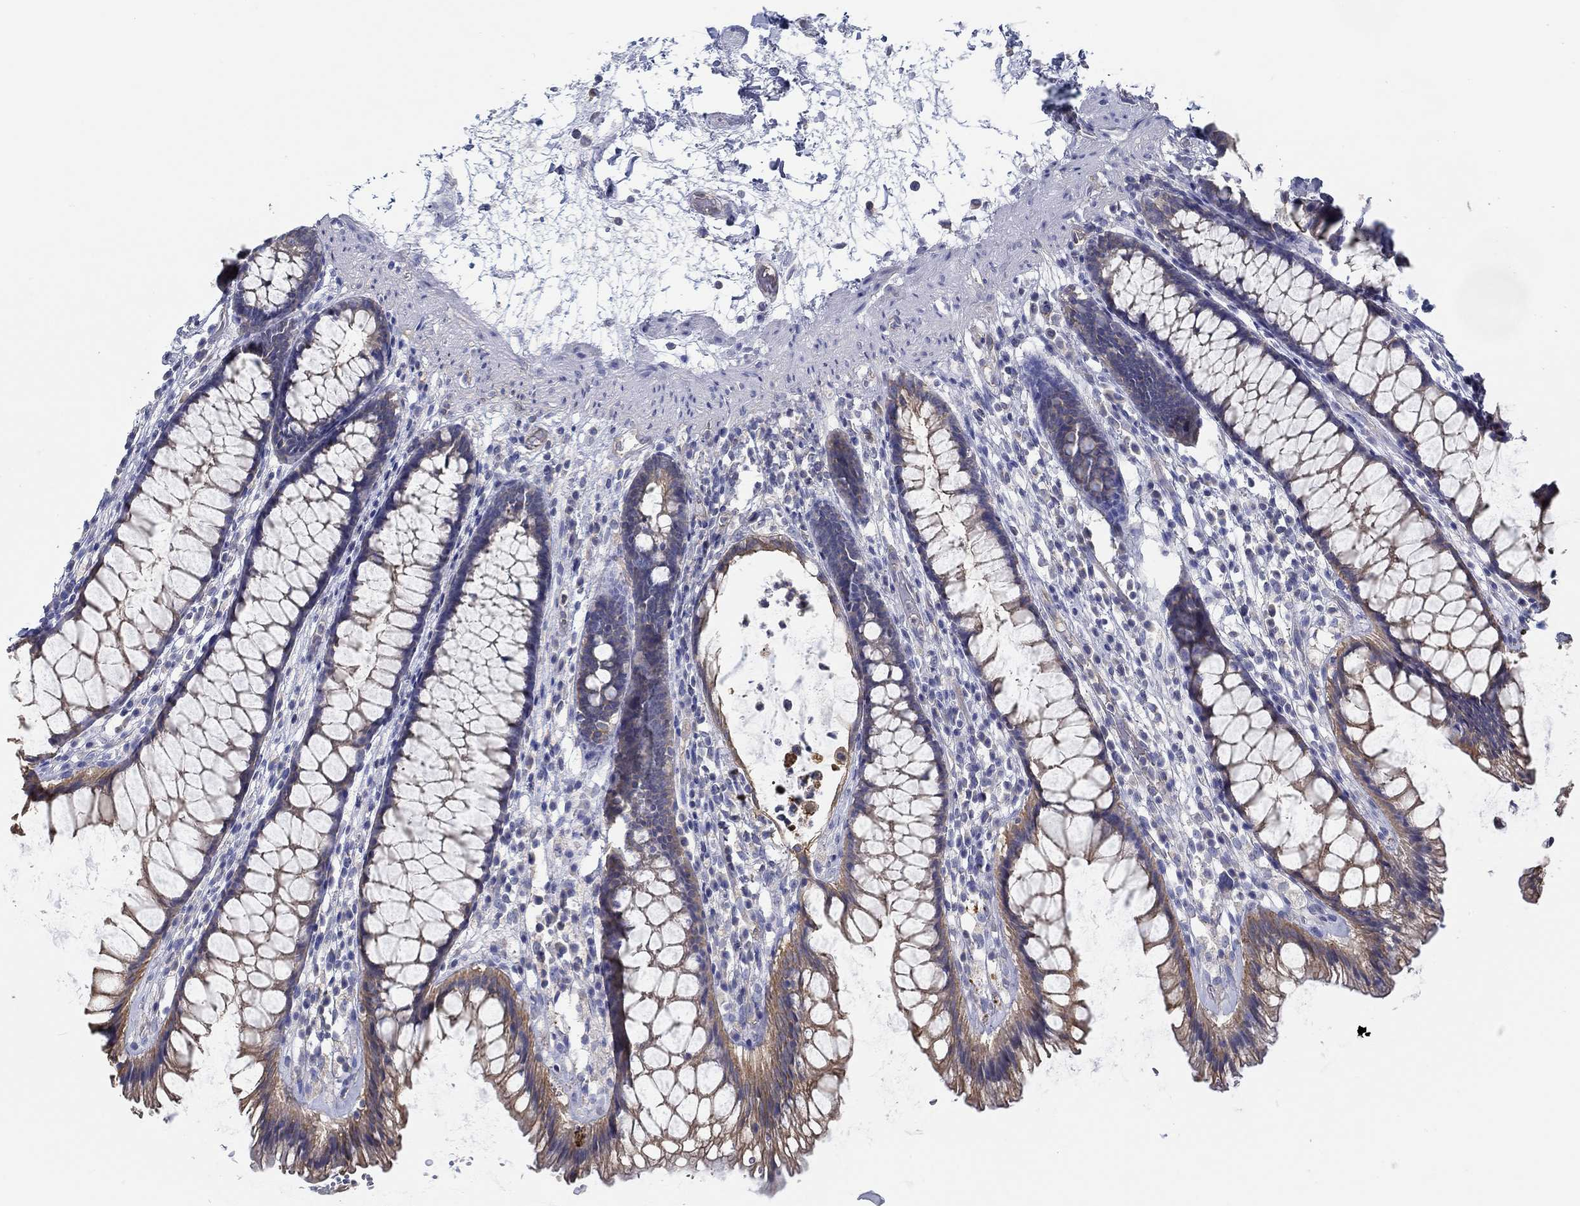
{"staining": {"intensity": "moderate", "quantity": "25%-75%", "location": "cytoplasmic/membranous"}, "tissue": "rectum", "cell_type": "Glandular cells", "image_type": "normal", "snomed": [{"axis": "morphology", "description": "Normal tissue, NOS"}, {"axis": "topography", "description": "Rectum"}], "caption": "Protein expression analysis of benign rectum demonstrates moderate cytoplasmic/membranous staining in approximately 25%-75% of glandular cells.", "gene": "BBOF1", "patient": {"sex": "male", "age": 72}}